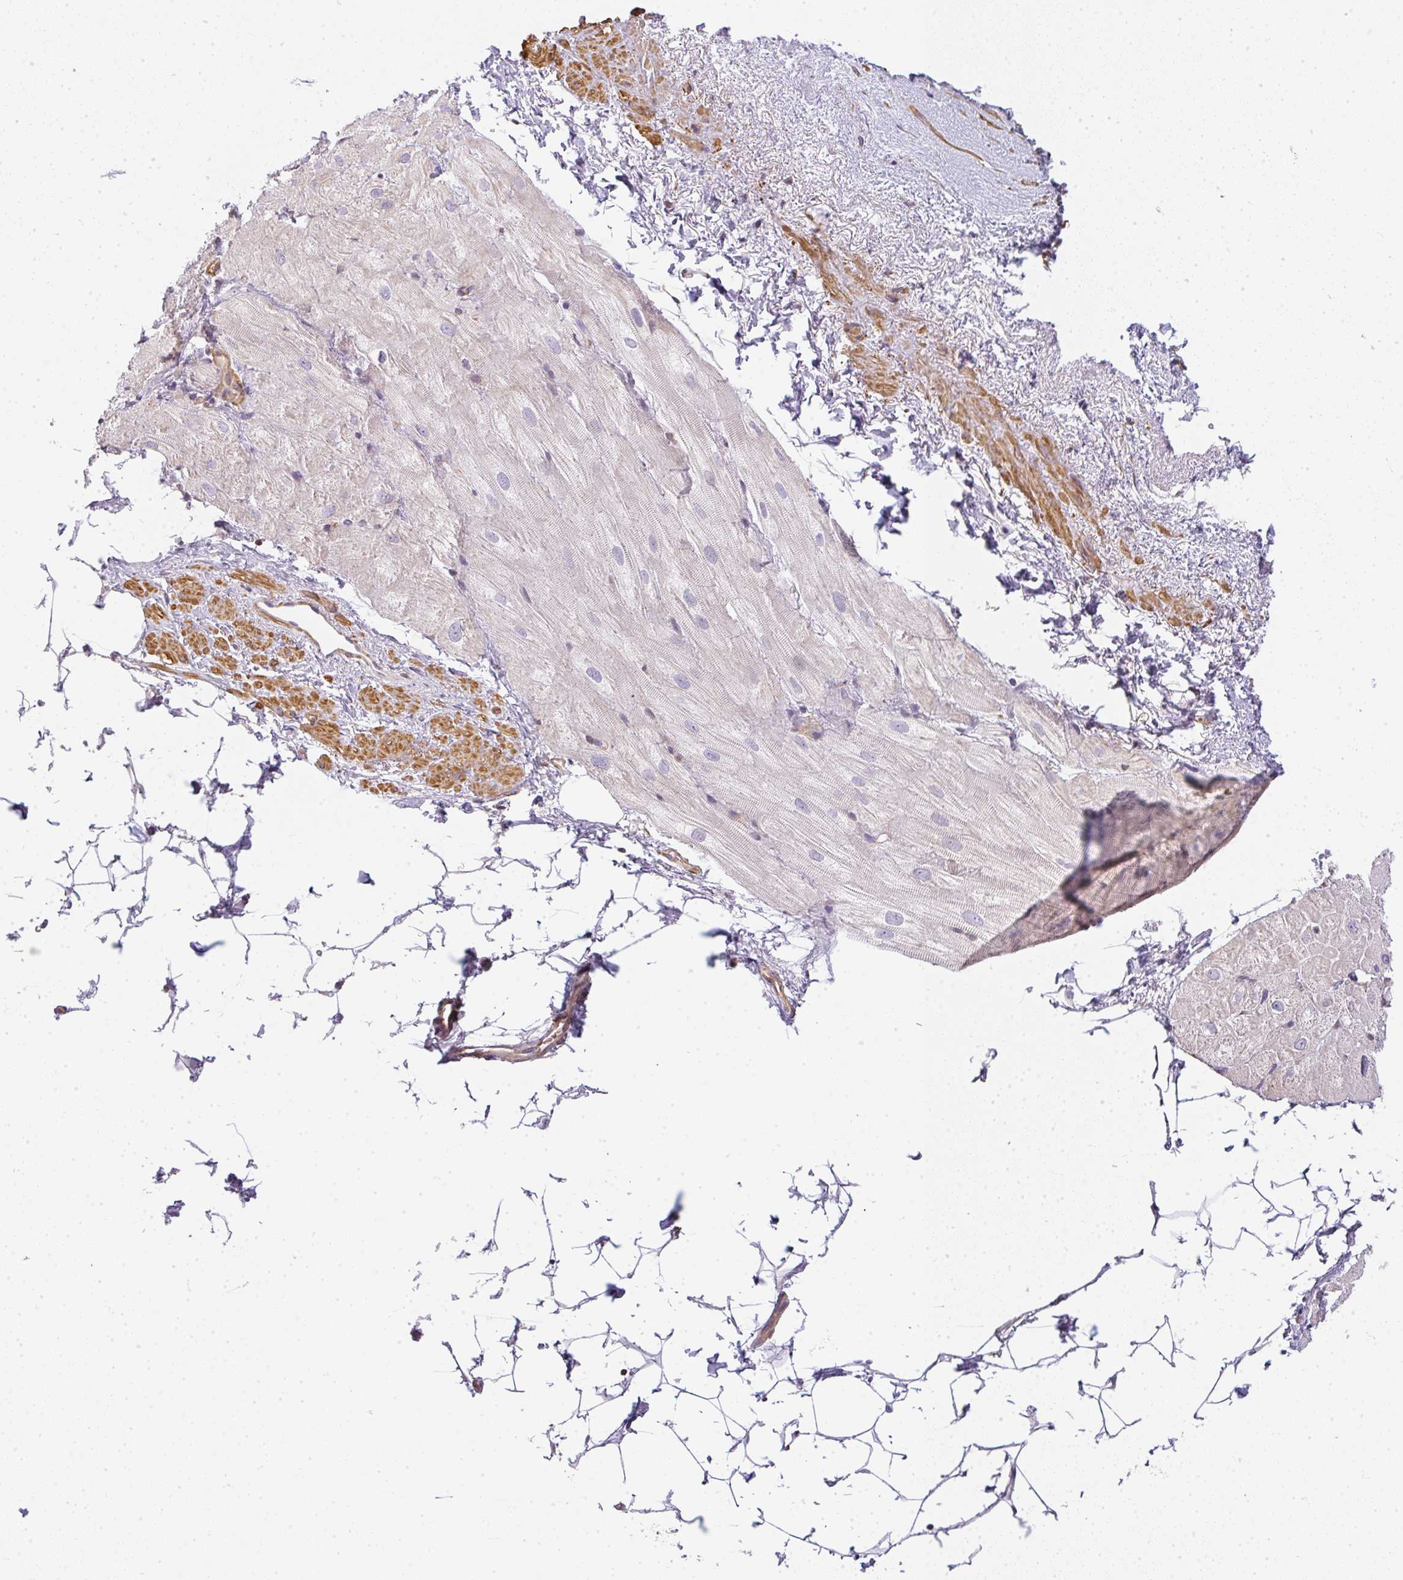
{"staining": {"intensity": "weak", "quantity": "25%-75%", "location": "cytoplasmic/membranous"}, "tissue": "heart muscle", "cell_type": "Cardiomyocytes", "image_type": "normal", "snomed": [{"axis": "morphology", "description": "Normal tissue, NOS"}, {"axis": "topography", "description": "Heart"}], "caption": "High-magnification brightfield microscopy of normal heart muscle stained with DAB (3,3'-diaminobenzidine) (brown) and counterstained with hematoxylin (blue). cardiomyocytes exhibit weak cytoplasmic/membranous positivity is appreciated in about25%-75% of cells.", "gene": "SULF1", "patient": {"sex": "male", "age": 62}}